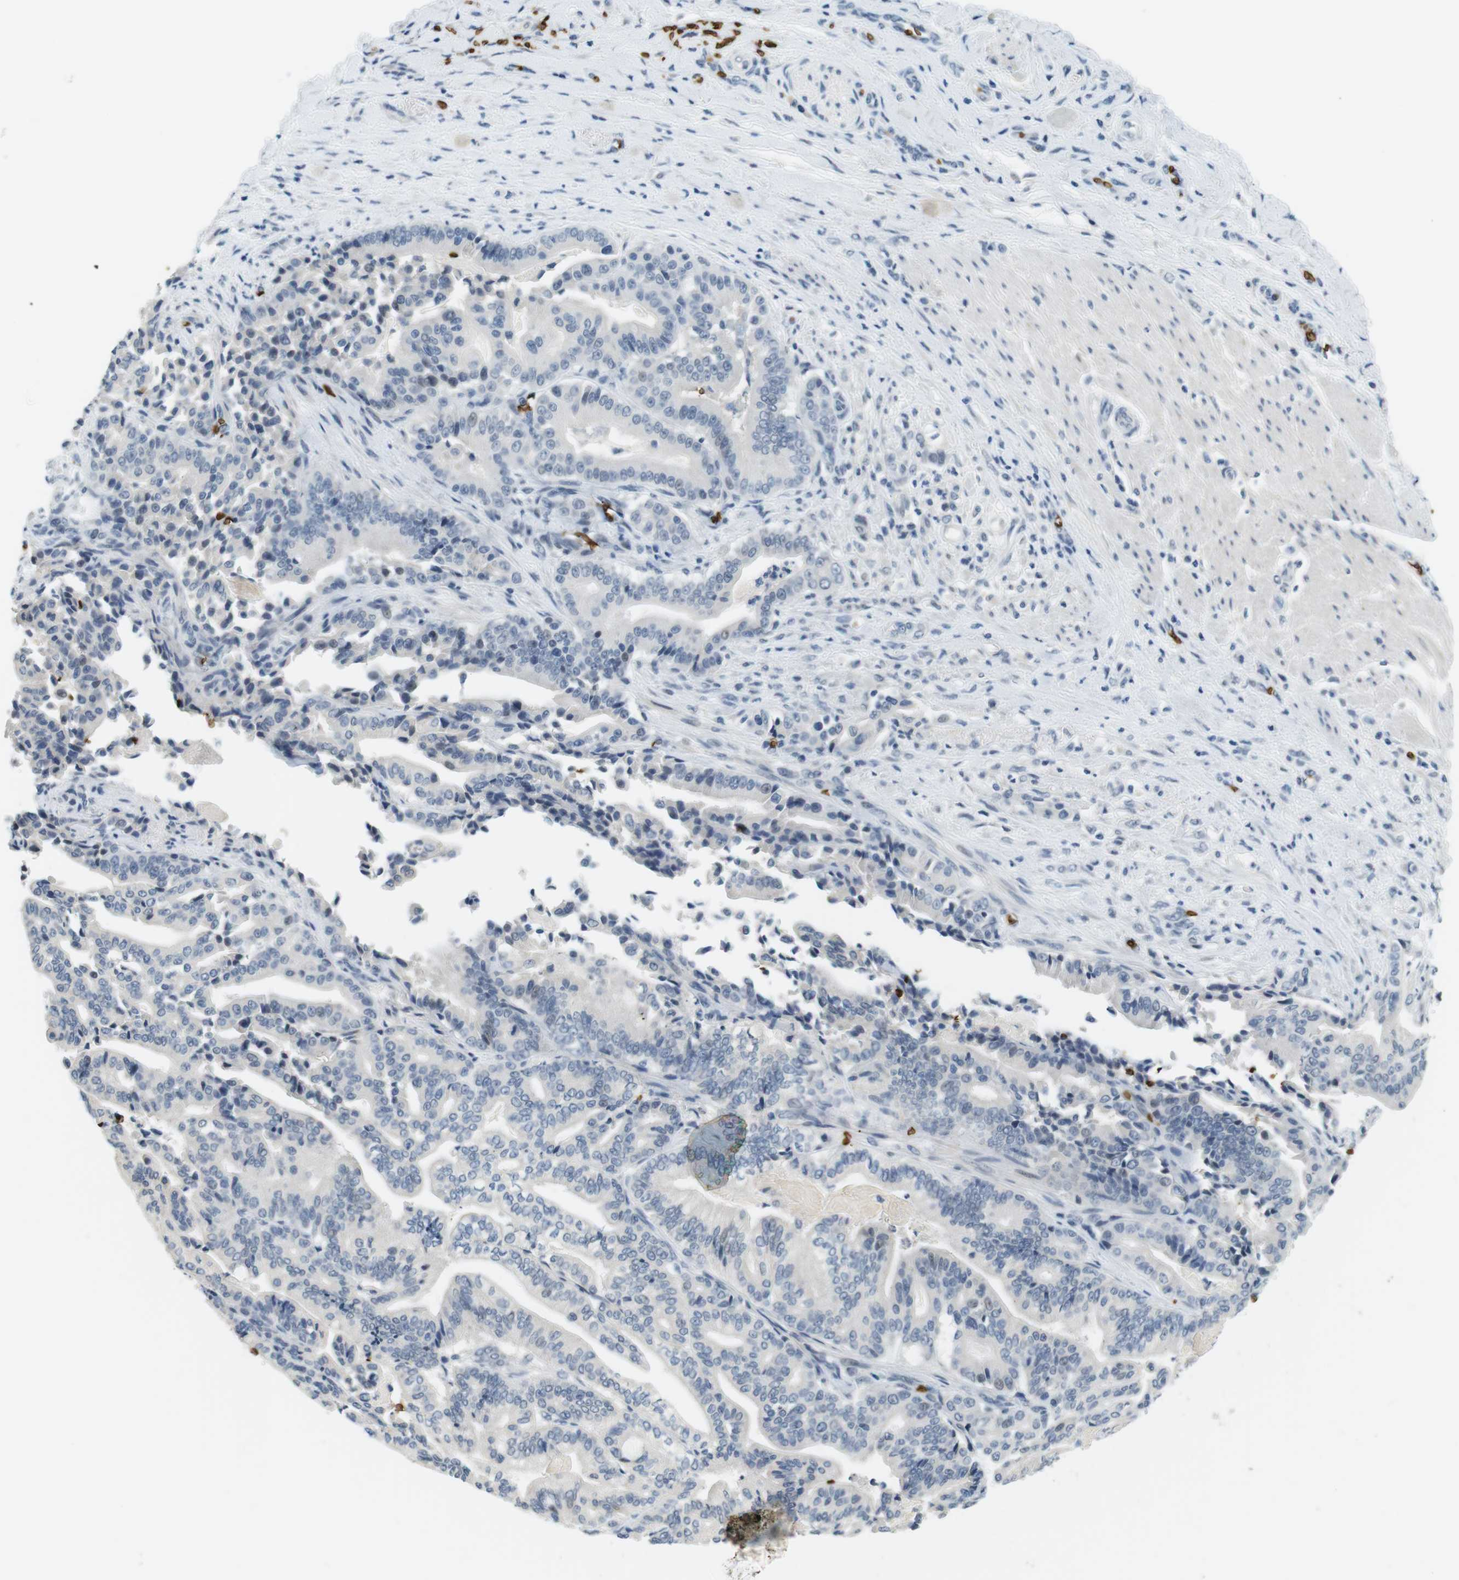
{"staining": {"intensity": "negative", "quantity": "none", "location": "none"}, "tissue": "pancreatic cancer", "cell_type": "Tumor cells", "image_type": "cancer", "snomed": [{"axis": "morphology", "description": "Normal tissue, NOS"}, {"axis": "morphology", "description": "Adenocarcinoma, NOS"}, {"axis": "topography", "description": "Pancreas"}], "caption": "A high-resolution image shows IHC staining of pancreatic cancer, which exhibits no significant expression in tumor cells.", "gene": "SLC4A1", "patient": {"sex": "male", "age": 63}}